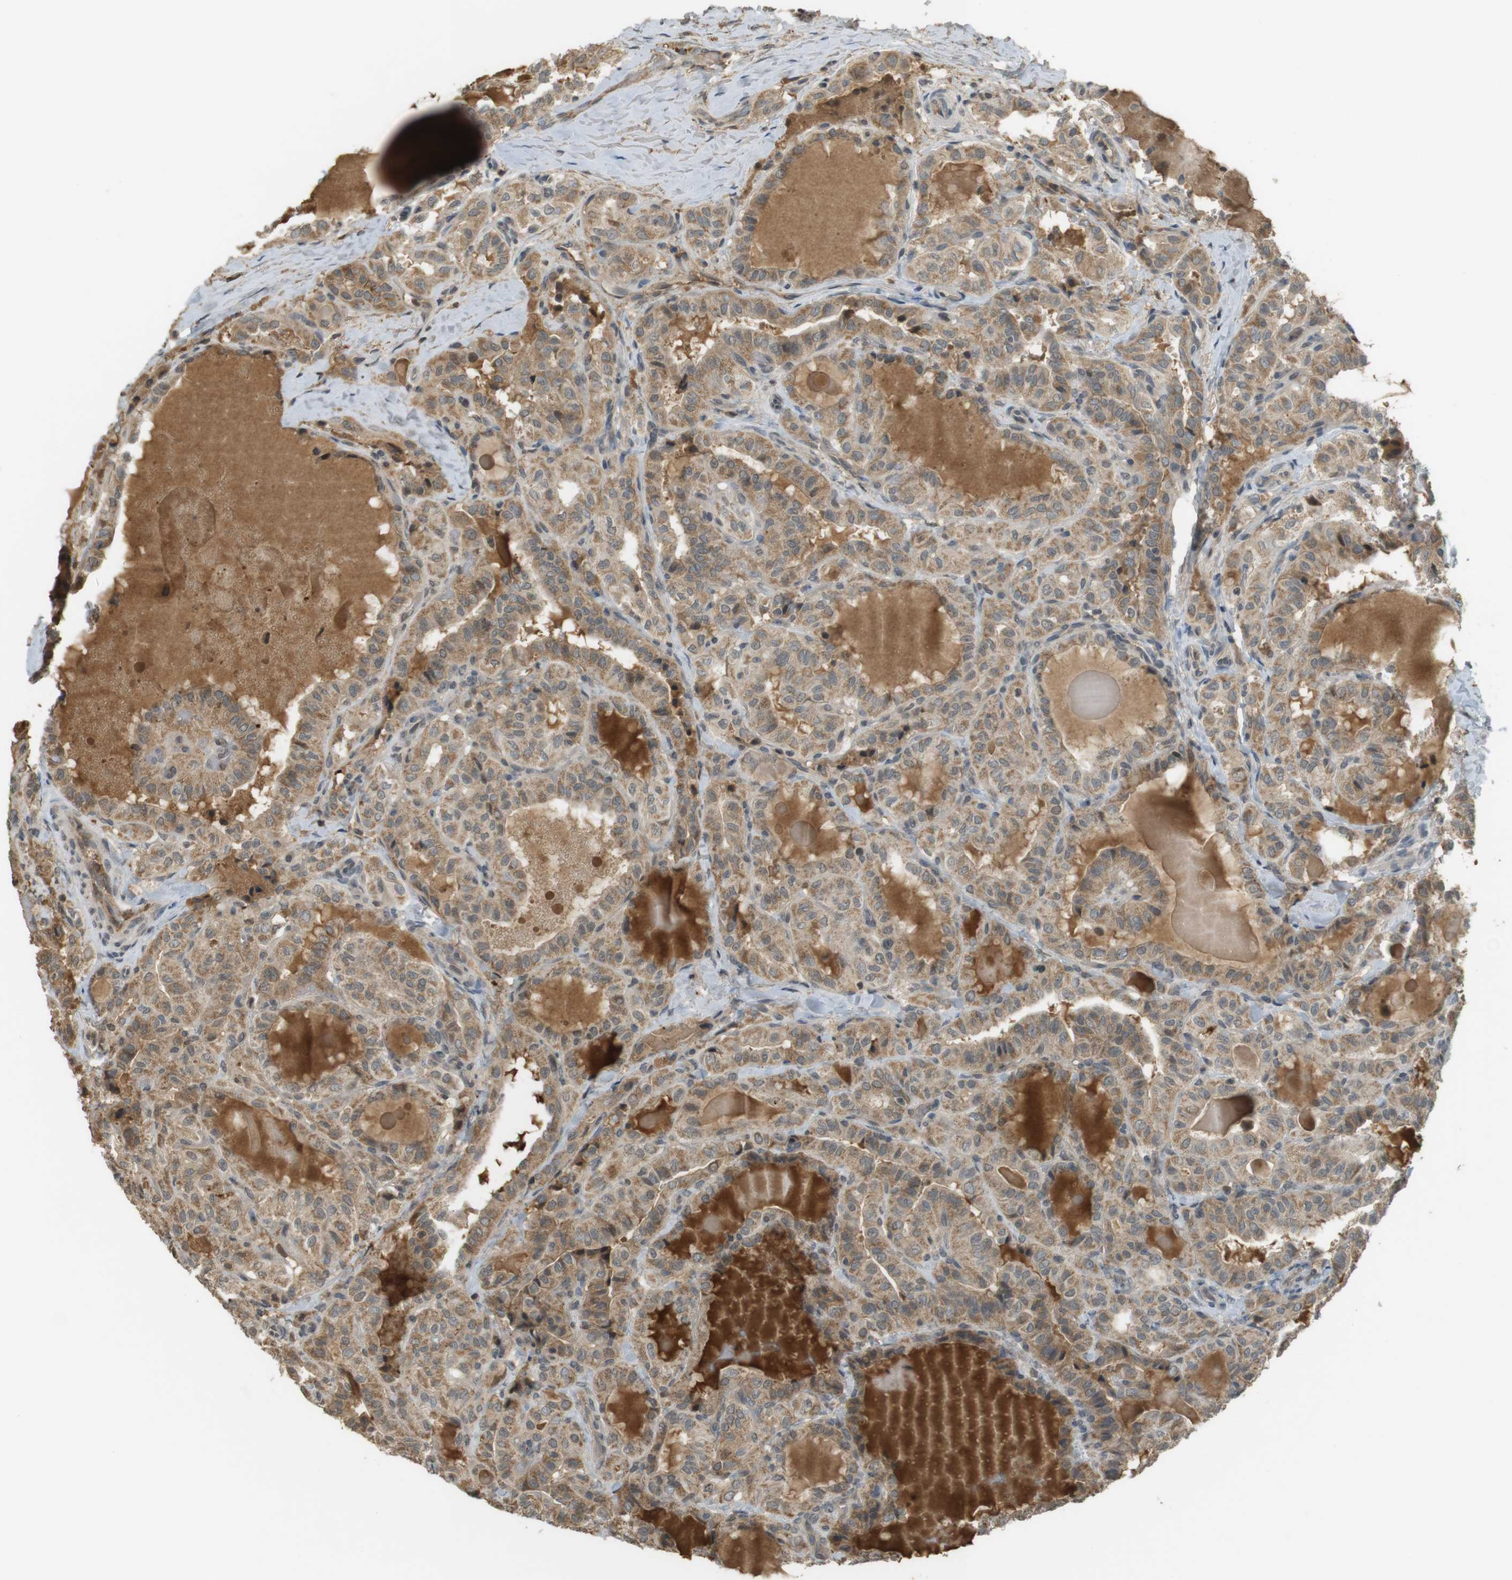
{"staining": {"intensity": "moderate", "quantity": ">75%", "location": "cytoplasmic/membranous"}, "tissue": "thyroid cancer", "cell_type": "Tumor cells", "image_type": "cancer", "snomed": [{"axis": "morphology", "description": "Papillary adenocarcinoma, NOS"}, {"axis": "topography", "description": "Thyroid gland"}], "caption": "This micrograph exhibits immunohistochemistry (IHC) staining of papillary adenocarcinoma (thyroid), with medium moderate cytoplasmic/membranous positivity in about >75% of tumor cells.", "gene": "SRR", "patient": {"sex": "male", "age": 77}}